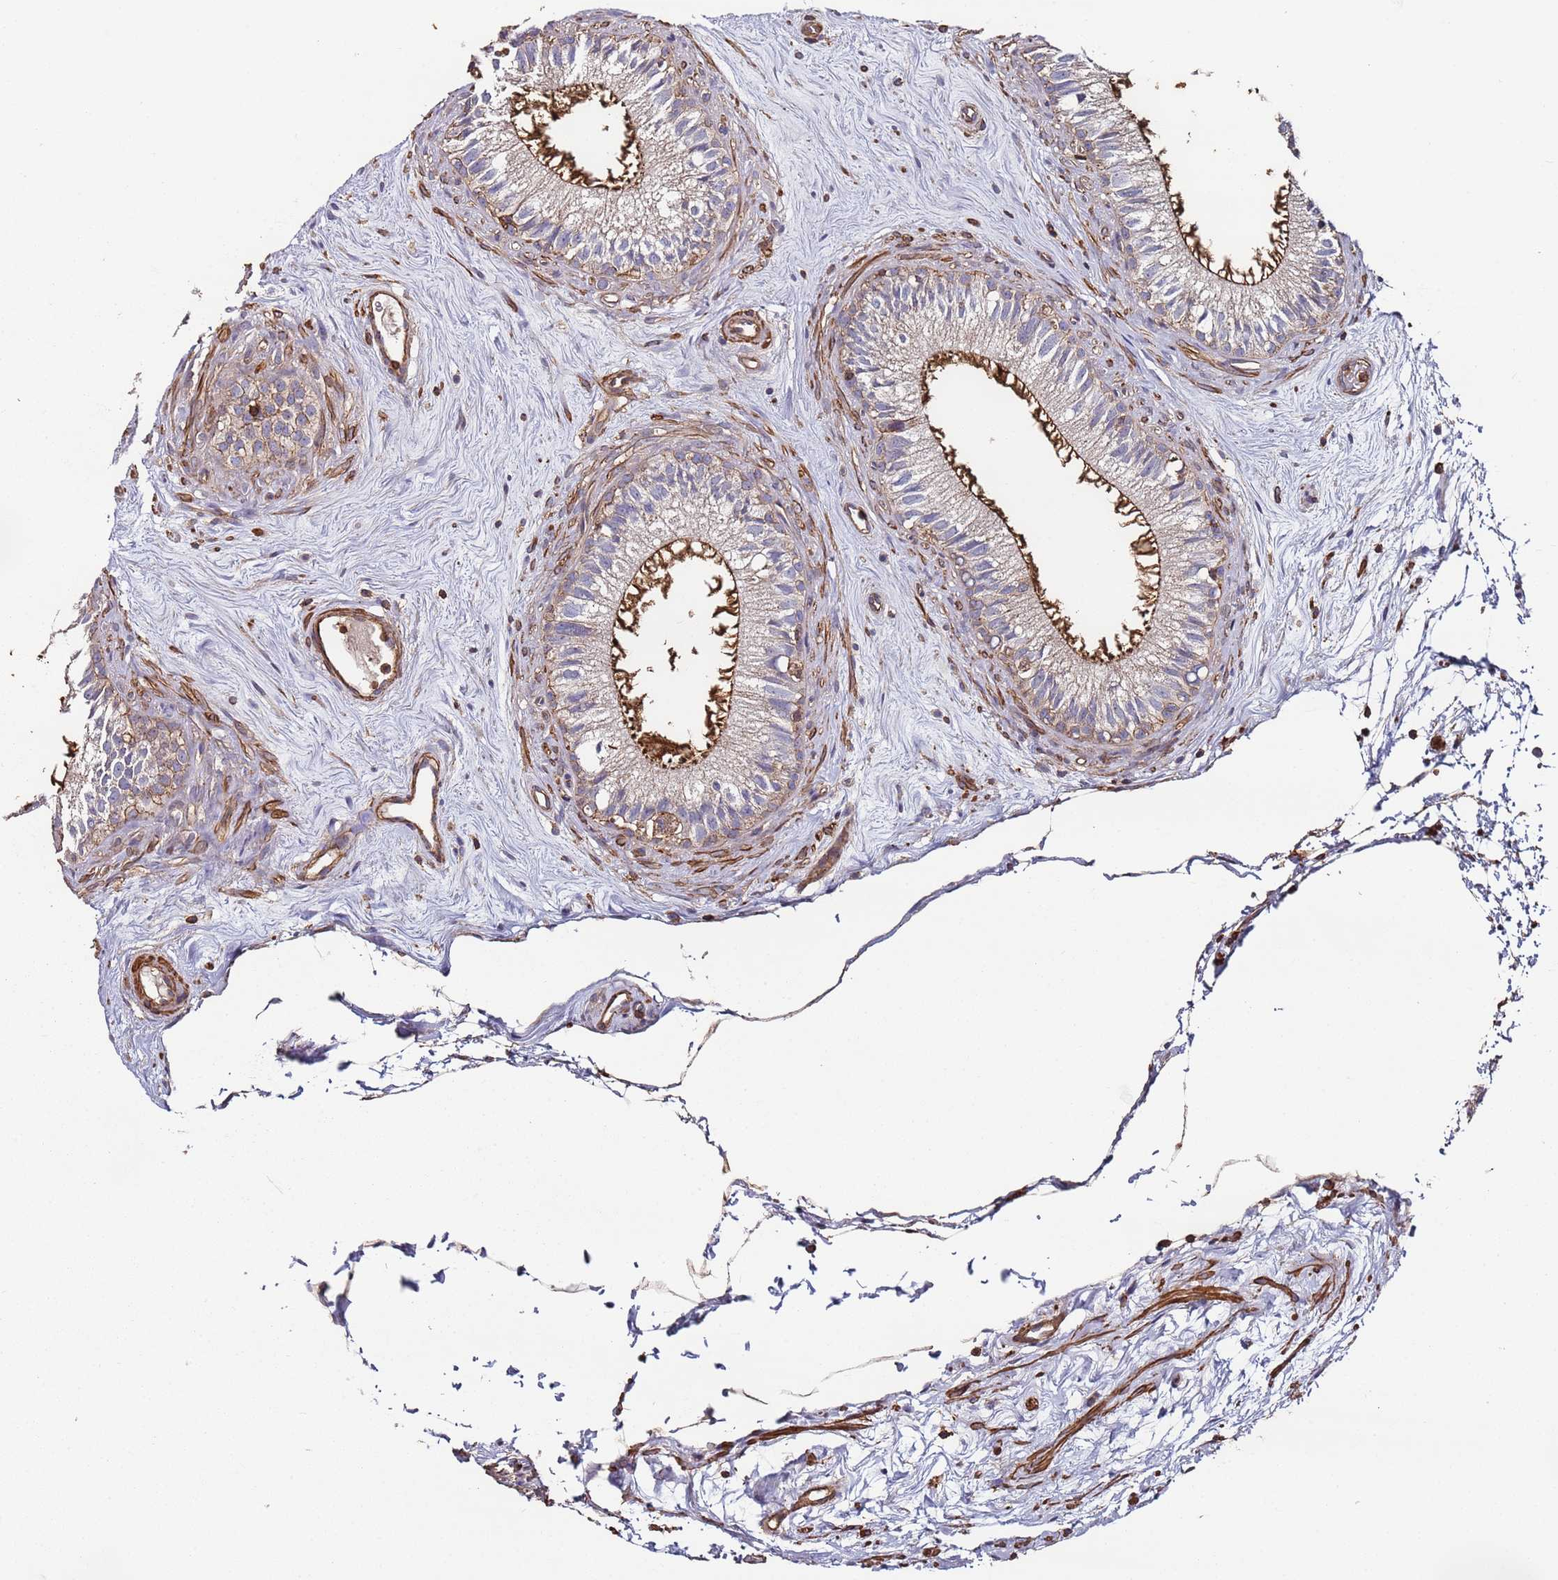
{"staining": {"intensity": "strong", "quantity": "<25%", "location": "cytoplasmic/membranous"}, "tissue": "epididymis", "cell_type": "Glandular cells", "image_type": "normal", "snomed": [{"axis": "morphology", "description": "Normal tissue, NOS"}, {"axis": "topography", "description": "Epididymis"}], "caption": "The immunohistochemical stain labels strong cytoplasmic/membranous staining in glandular cells of benign epididymis. (DAB IHC with brightfield microscopy, high magnification).", "gene": "CYP2U1", "patient": {"sex": "male", "age": 71}}